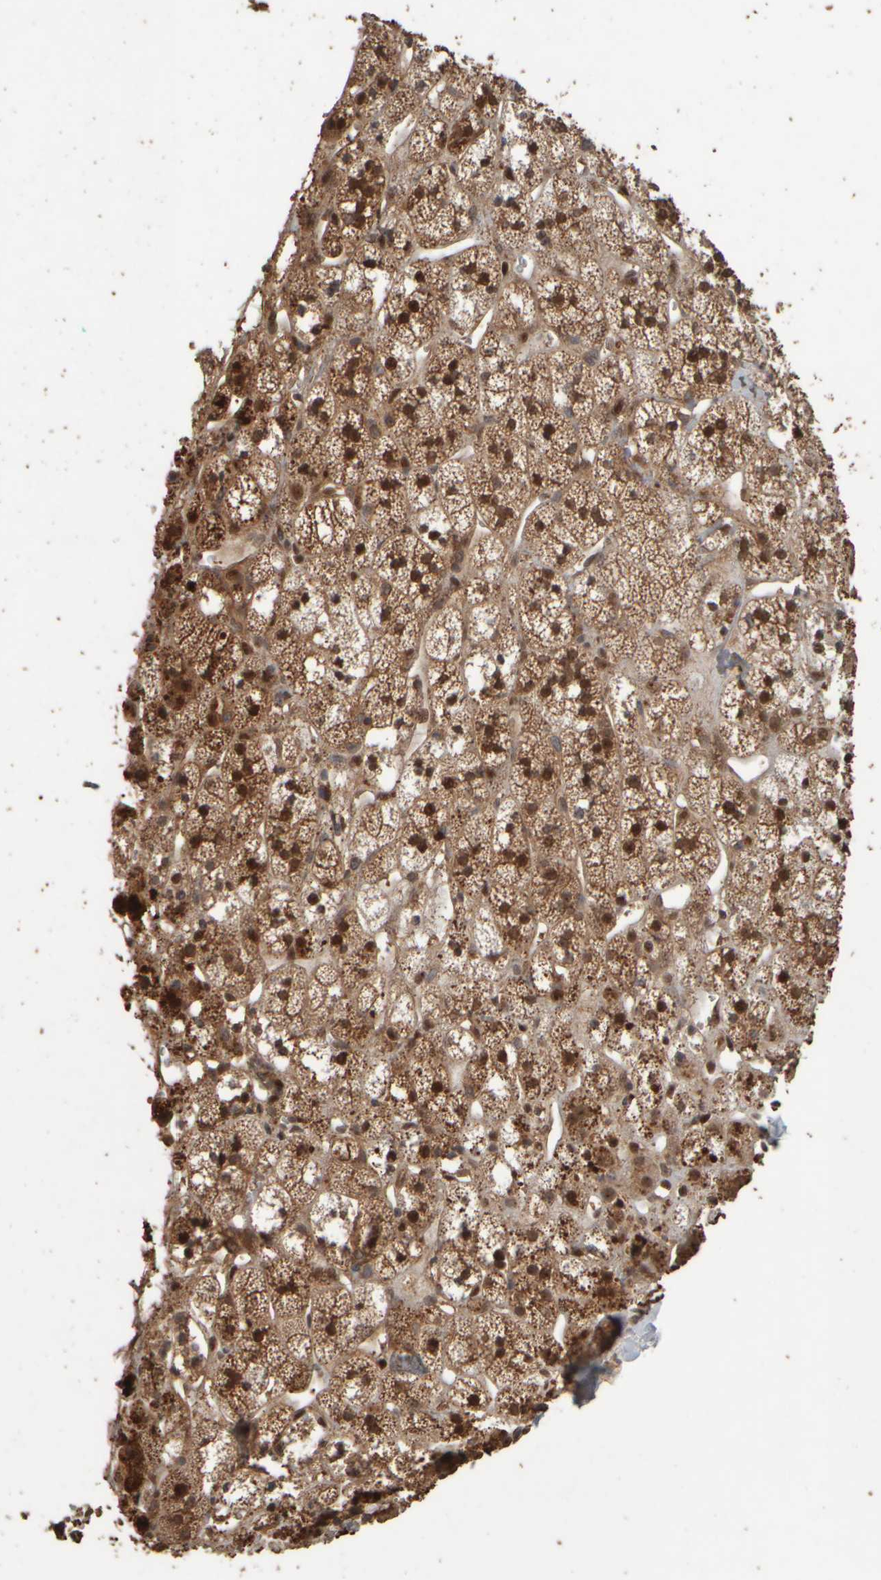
{"staining": {"intensity": "strong", "quantity": ">75%", "location": "cytoplasmic/membranous,nuclear"}, "tissue": "adrenal gland", "cell_type": "Glandular cells", "image_type": "normal", "snomed": [{"axis": "morphology", "description": "Normal tissue, NOS"}, {"axis": "topography", "description": "Adrenal gland"}], "caption": "Glandular cells reveal high levels of strong cytoplasmic/membranous,nuclear expression in approximately >75% of cells in benign adrenal gland. The staining was performed using DAB to visualize the protein expression in brown, while the nuclei were stained in blue with hematoxylin (Magnification: 20x).", "gene": "SPHK1", "patient": {"sex": "male", "age": 56}}